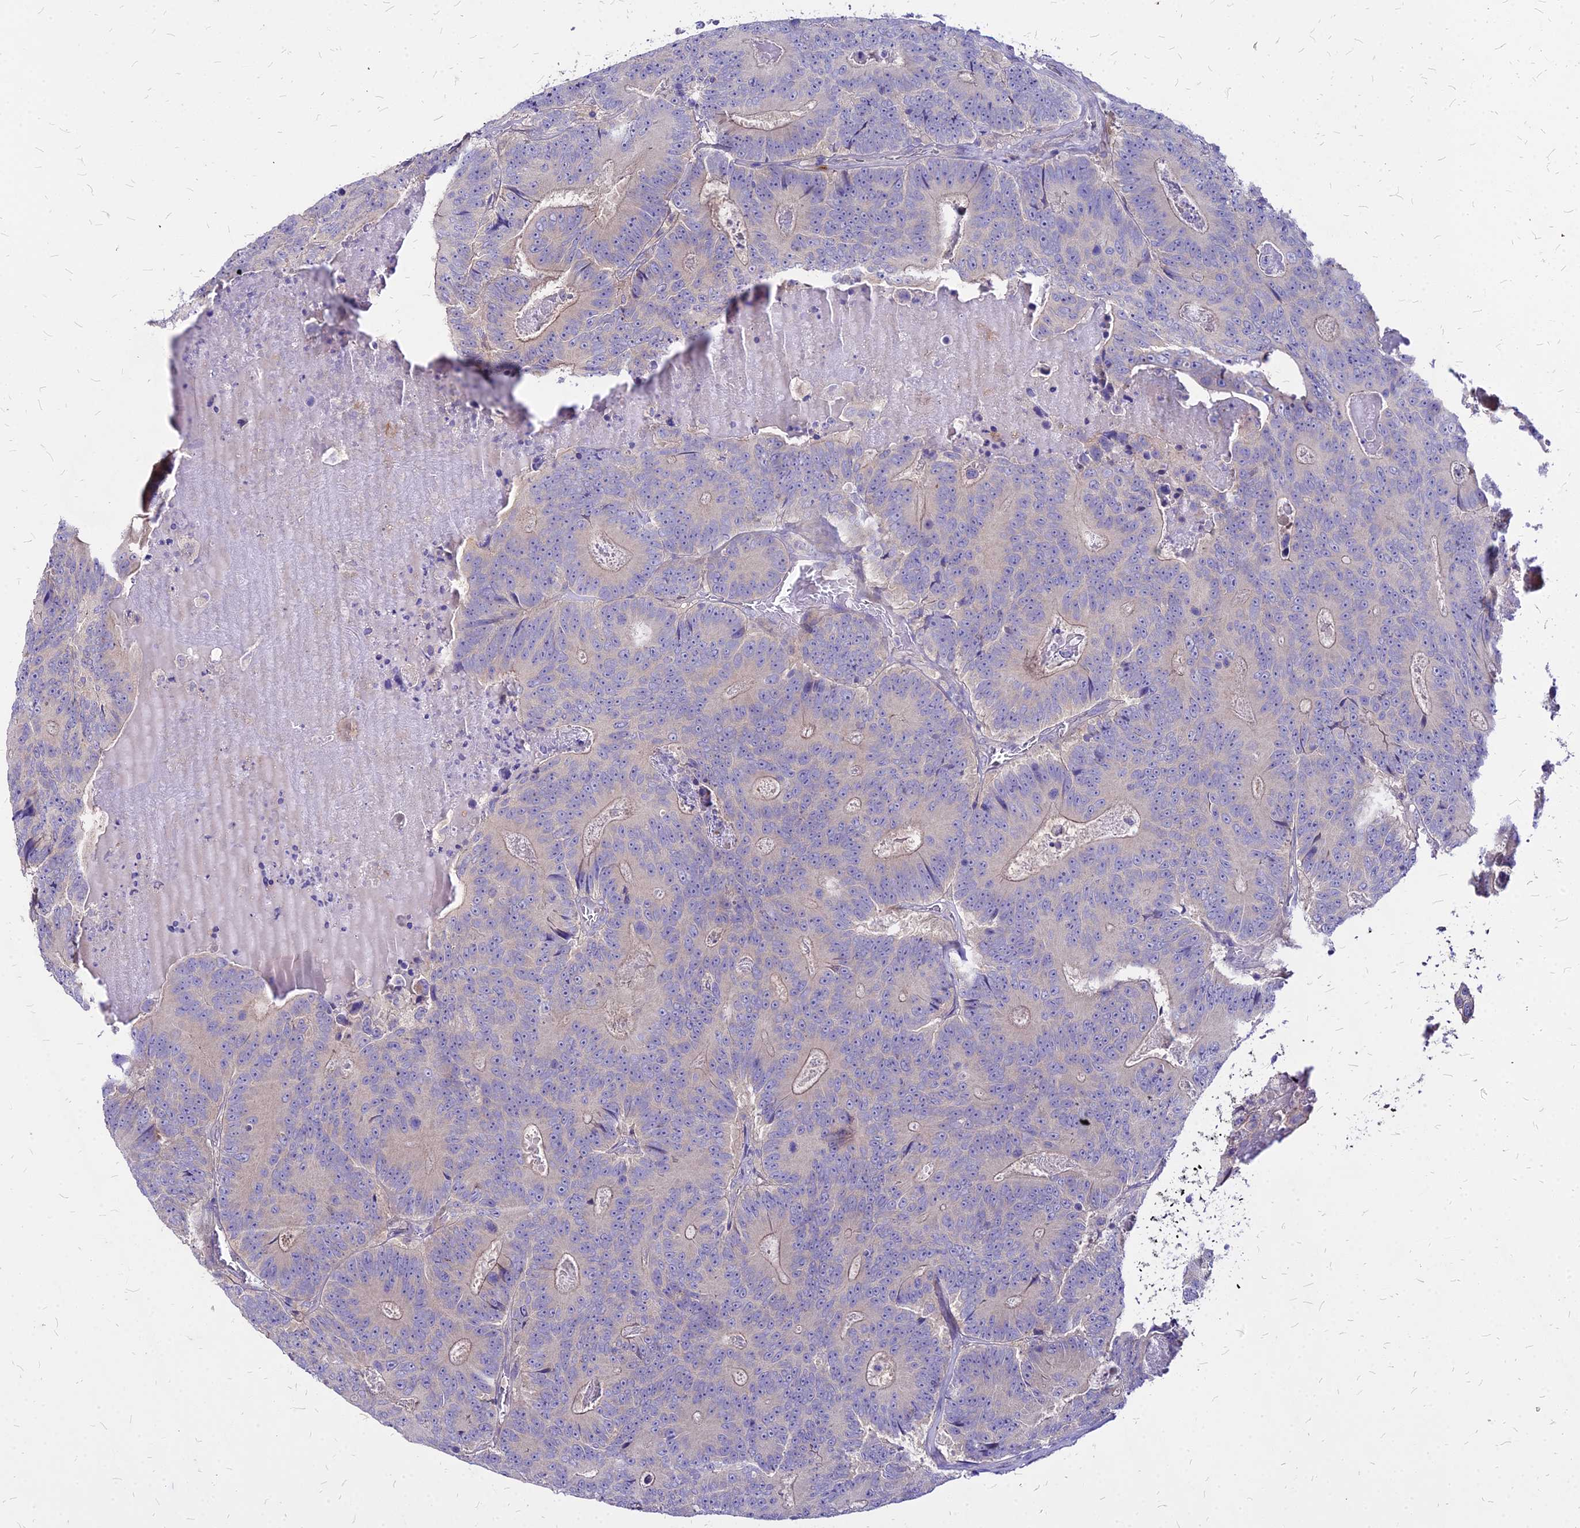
{"staining": {"intensity": "weak", "quantity": "<25%", "location": "cytoplasmic/membranous"}, "tissue": "colorectal cancer", "cell_type": "Tumor cells", "image_type": "cancer", "snomed": [{"axis": "morphology", "description": "Adenocarcinoma, NOS"}, {"axis": "topography", "description": "Colon"}], "caption": "This is a photomicrograph of immunohistochemistry (IHC) staining of colorectal cancer, which shows no expression in tumor cells. Nuclei are stained in blue.", "gene": "COMMD10", "patient": {"sex": "male", "age": 83}}